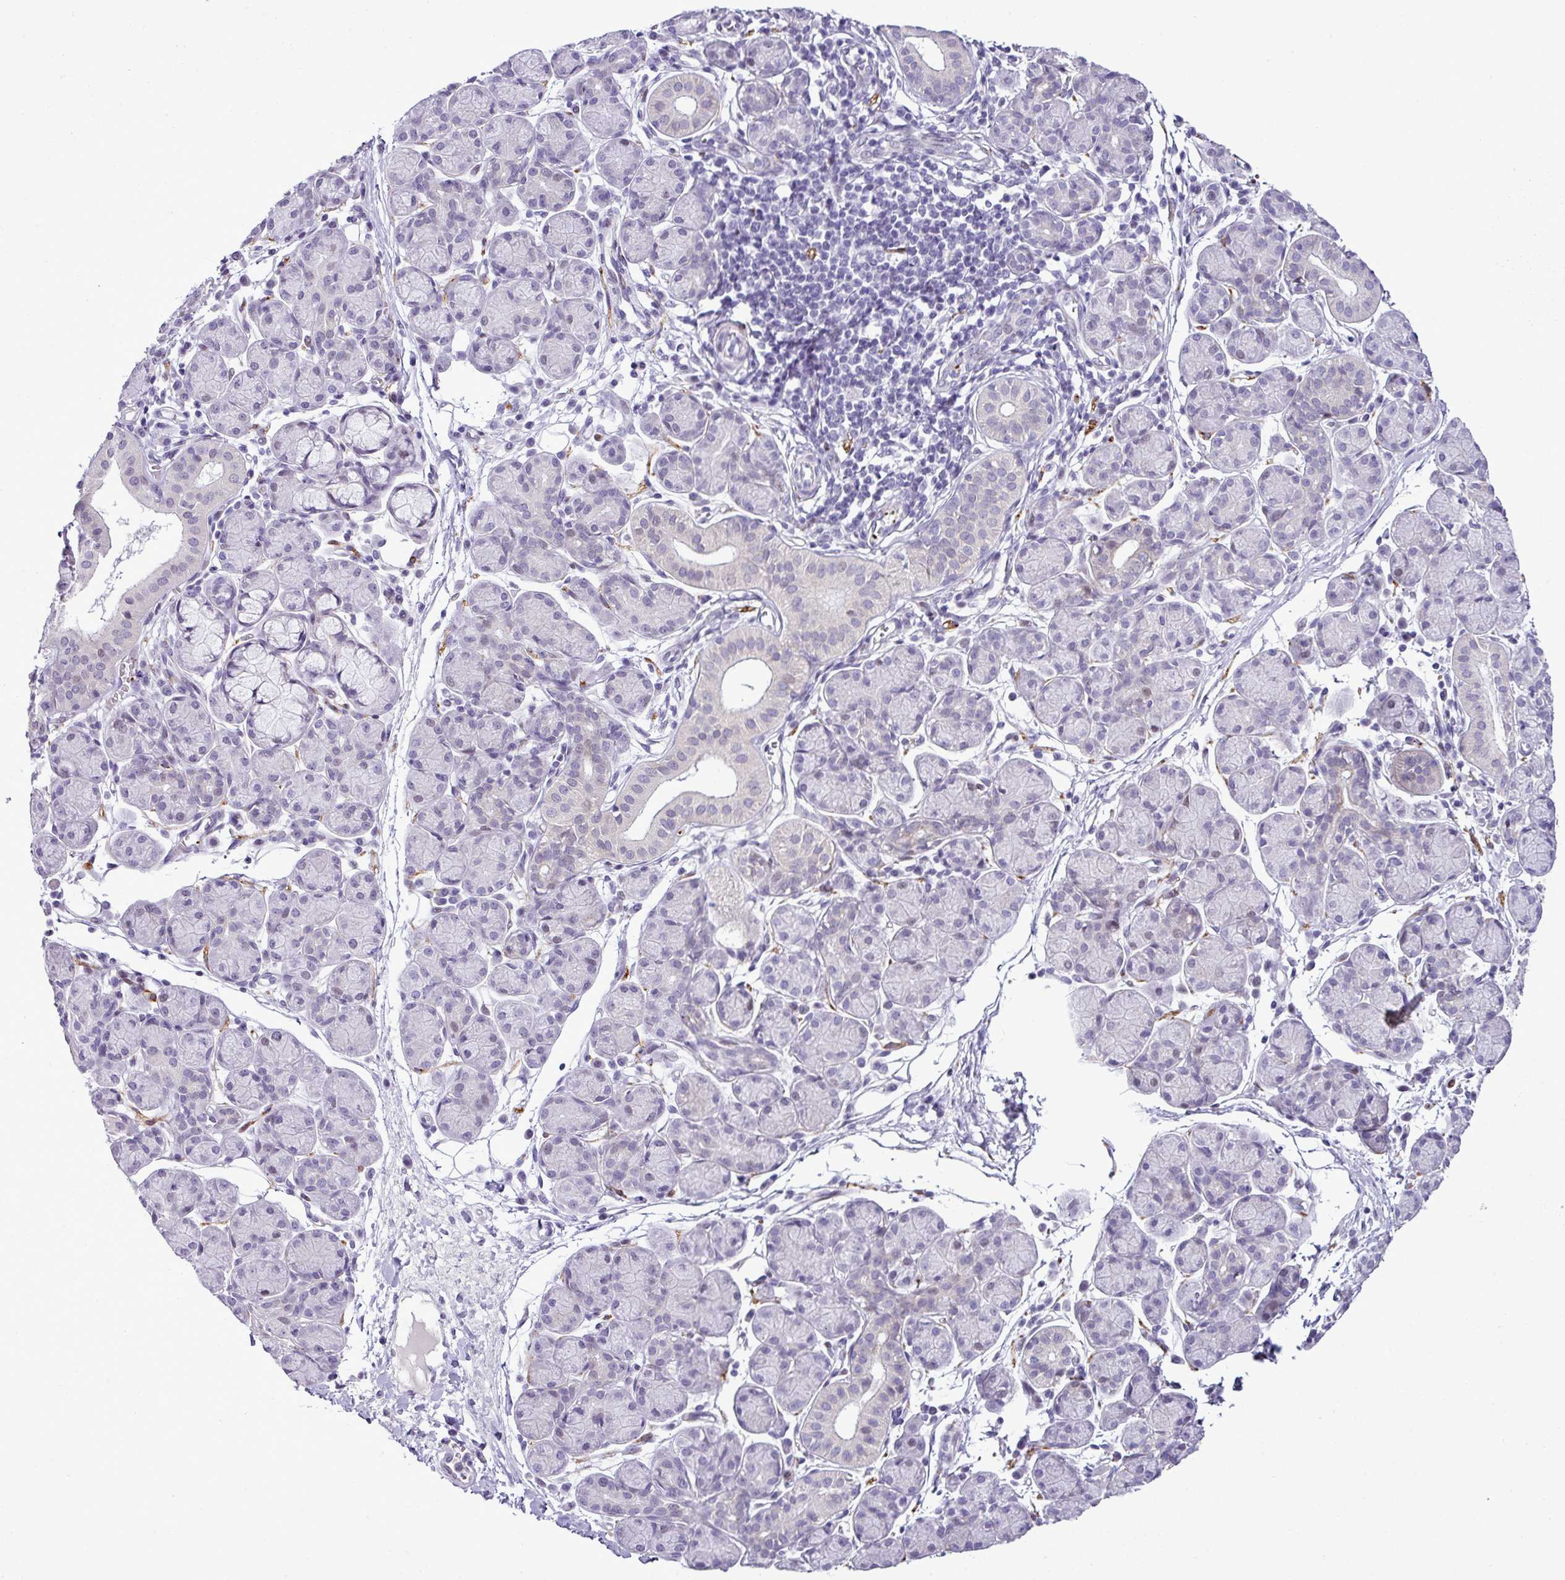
{"staining": {"intensity": "negative", "quantity": "none", "location": "none"}, "tissue": "salivary gland", "cell_type": "Glandular cells", "image_type": "normal", "snomed": [{"axis": "morphology", "description": "Normal tissue, NOS"}, {"axis": "morphology", "description": "Inflammation, NOS"}, {"axis": "topography", "description": "Lymph node"}, {"axis": "topography", "description": "Salivary gland"}], "caption": "Immunohistochemical staining of unremarkable human salivary gland demonstrates no significant staining in glandular cells. Brightfield microscopy of immunohistochemistry (IHC) stained with DAB (brown) and hematoxylin (blue), captured at high magnification.", "gene": "CMTM5", "patient": {"sex": "male", "age": 3}}